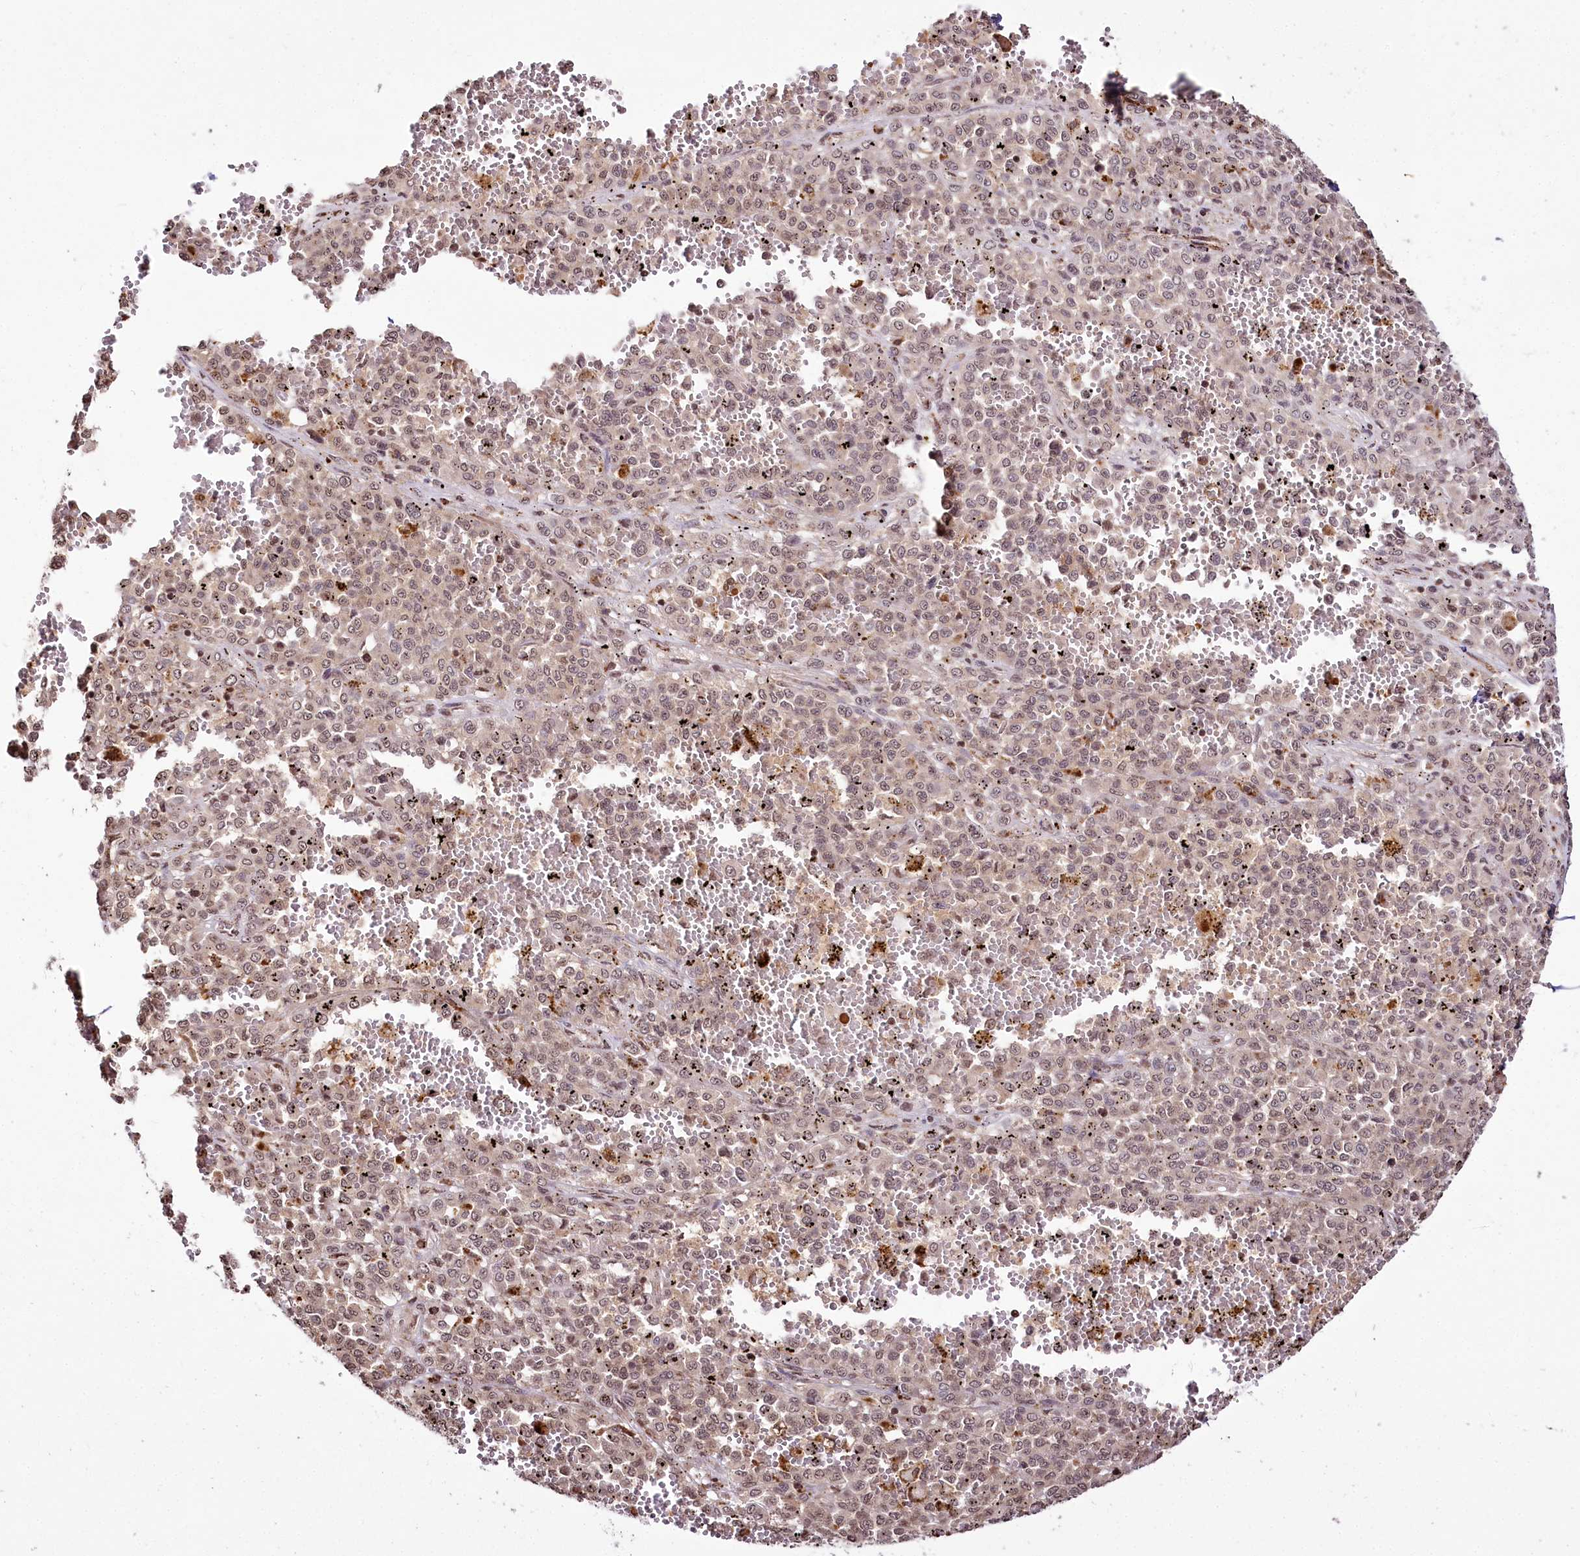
{"staining": {"intensity": "weak", "quantity": ">75%", "location": "nuclear"}, "tissue": "melanoma", "cell_type": "Tumor cells", "image_type": "cancer", "snomed": [{"axis": "morphology", "description": "Malignant melanoma, Metastatic site"}, {"axis": "topography", "description": "Pancreas"}], "caption": "Tumor cells show low levels of weak nuclear expression in about >75% of cells in human malignant melanoma (metastatic site). (brown staining indicates protein expression, while blue staining denotes nuclei).", "gene": "HOXC8", "patient": {"sex": "female", "age": 30}}